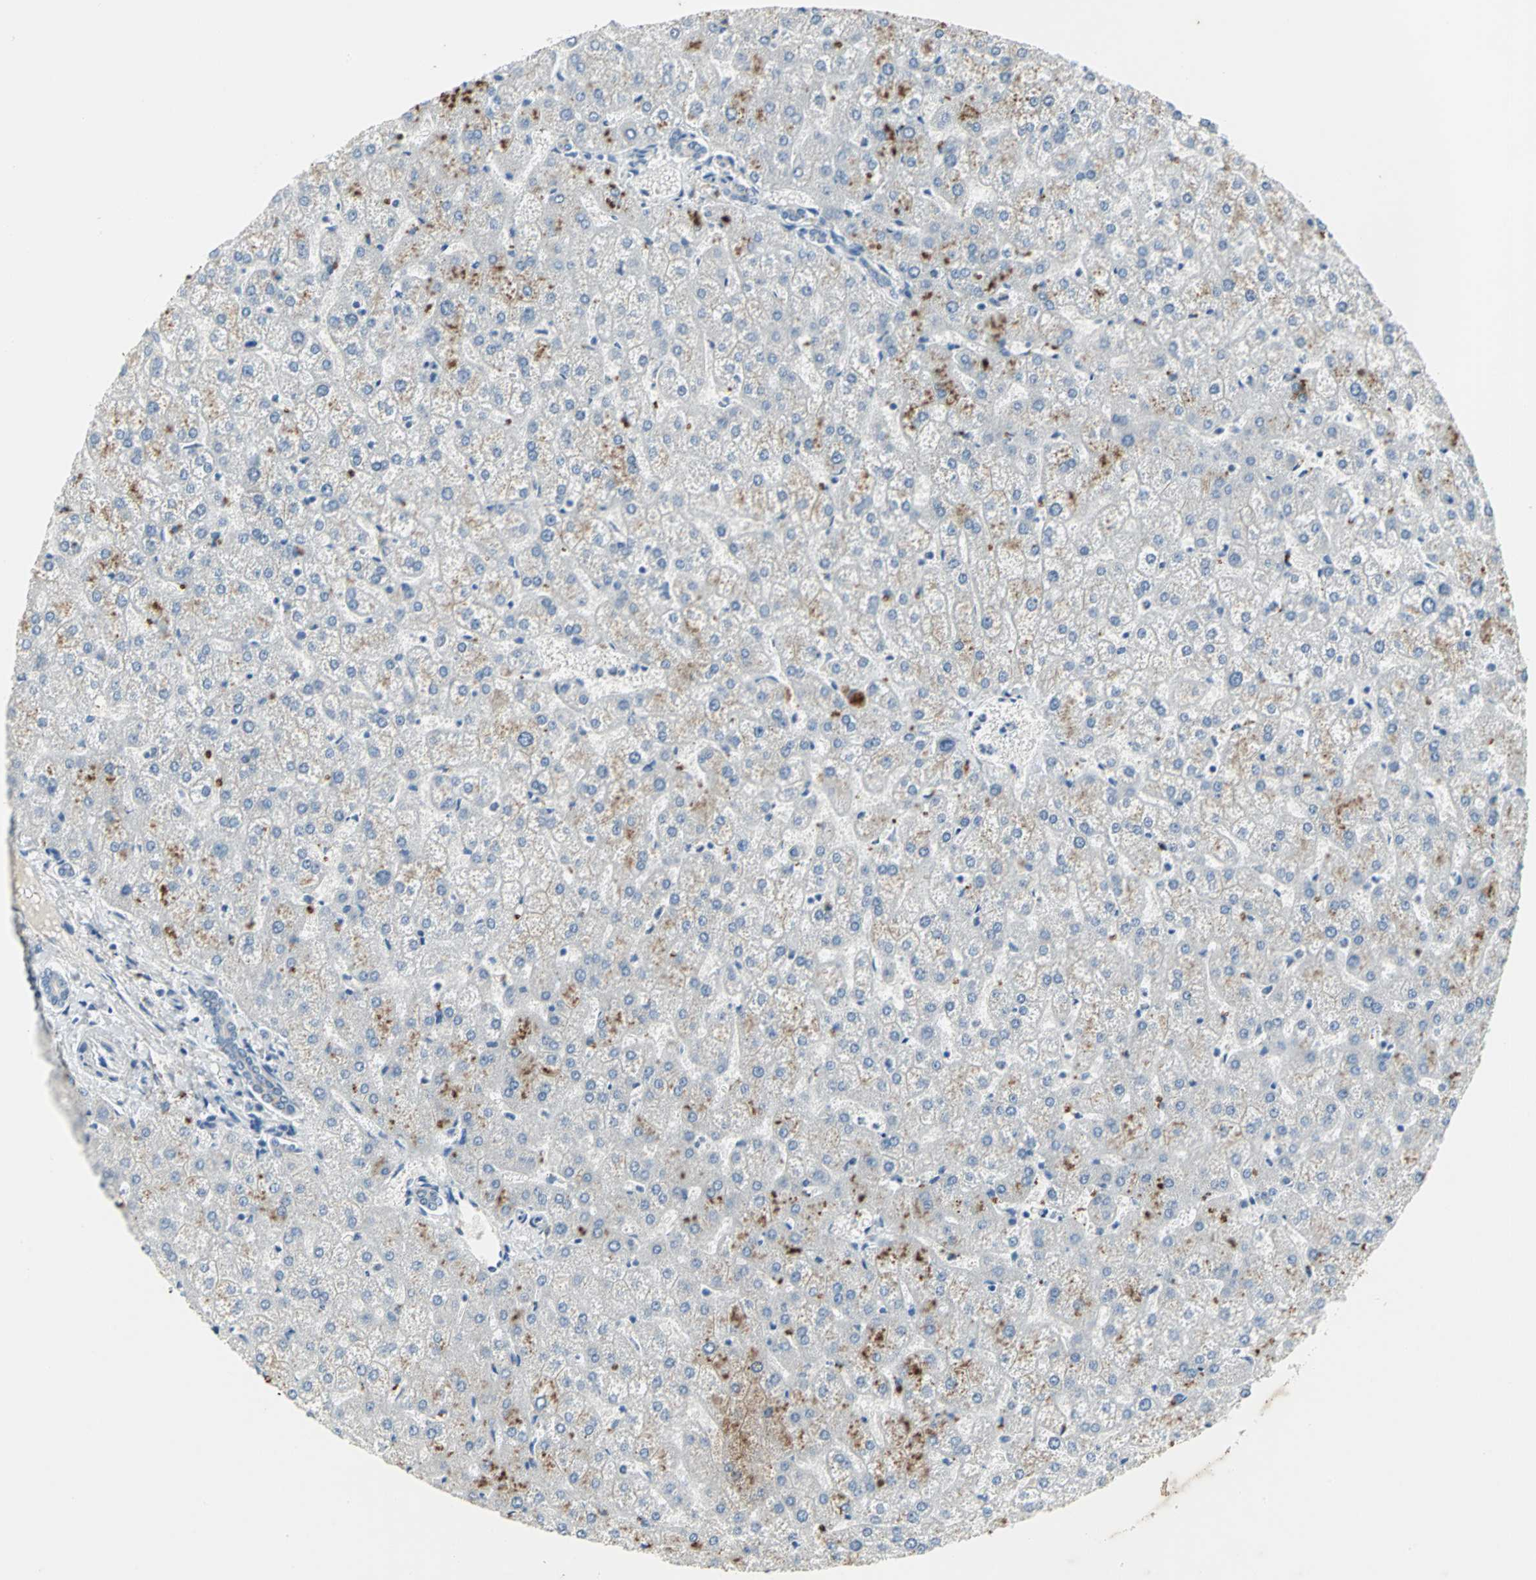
{"staining": {"intensity": "negative", "quantity": "none", "location": "none"}, "tissue": "liver", "cell_type": "Cholangiocytes", "image_type": "normal", "snomed": [{"axis": "morphology", "description": "Normal tissue, NOS"}, {"axis": "topography", "description": "Liver"}], "caption": "This is a micrograph of immunohistochemistry staining of unremarkable liver, which shows no positivity in cholangiocytes.", "gene": "PTGDS", "patient": {"sex": "female", "age": 32}}